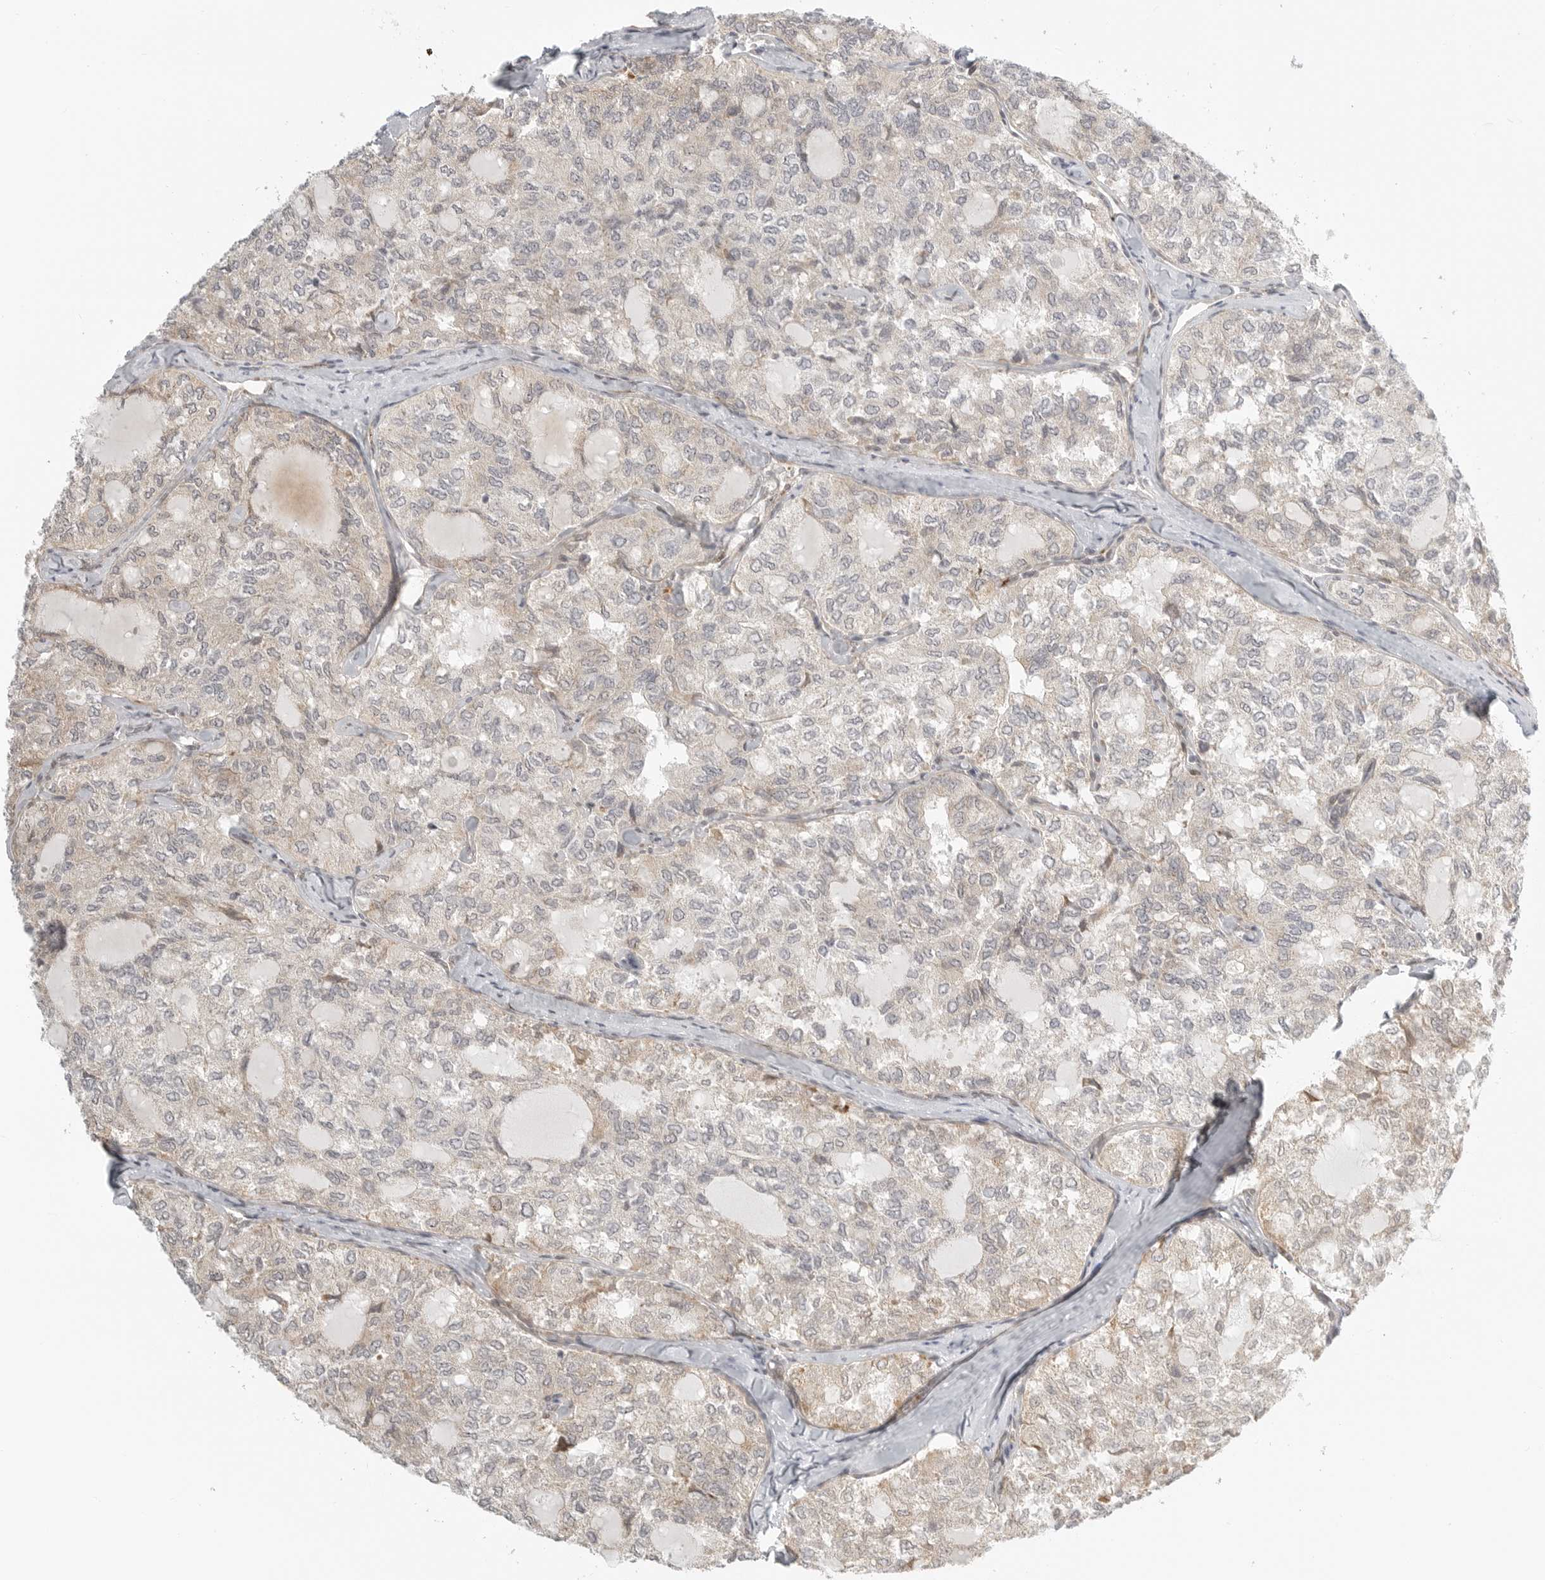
{"staining": {"intensity": "weak", "quantity": "<25%", "location": "cytoplasmic/membranous"}, "tissue": "thyroid cancer", "cell_type": "Tumor cells", "image_type": "cancer", "snomed": [{"axis": "morphology", "description": "Follicular adenoma carcinoma, NOS"}, {"axis": "topography", "description": "Thyroid gland"}], "caption": "Immunohistochemical staining of thyroid follicular adenoma carcinoma shows no significant expression in tumor cells.", "gene": "DSCC1", "patient": {"sex": "male", "age": 75}}